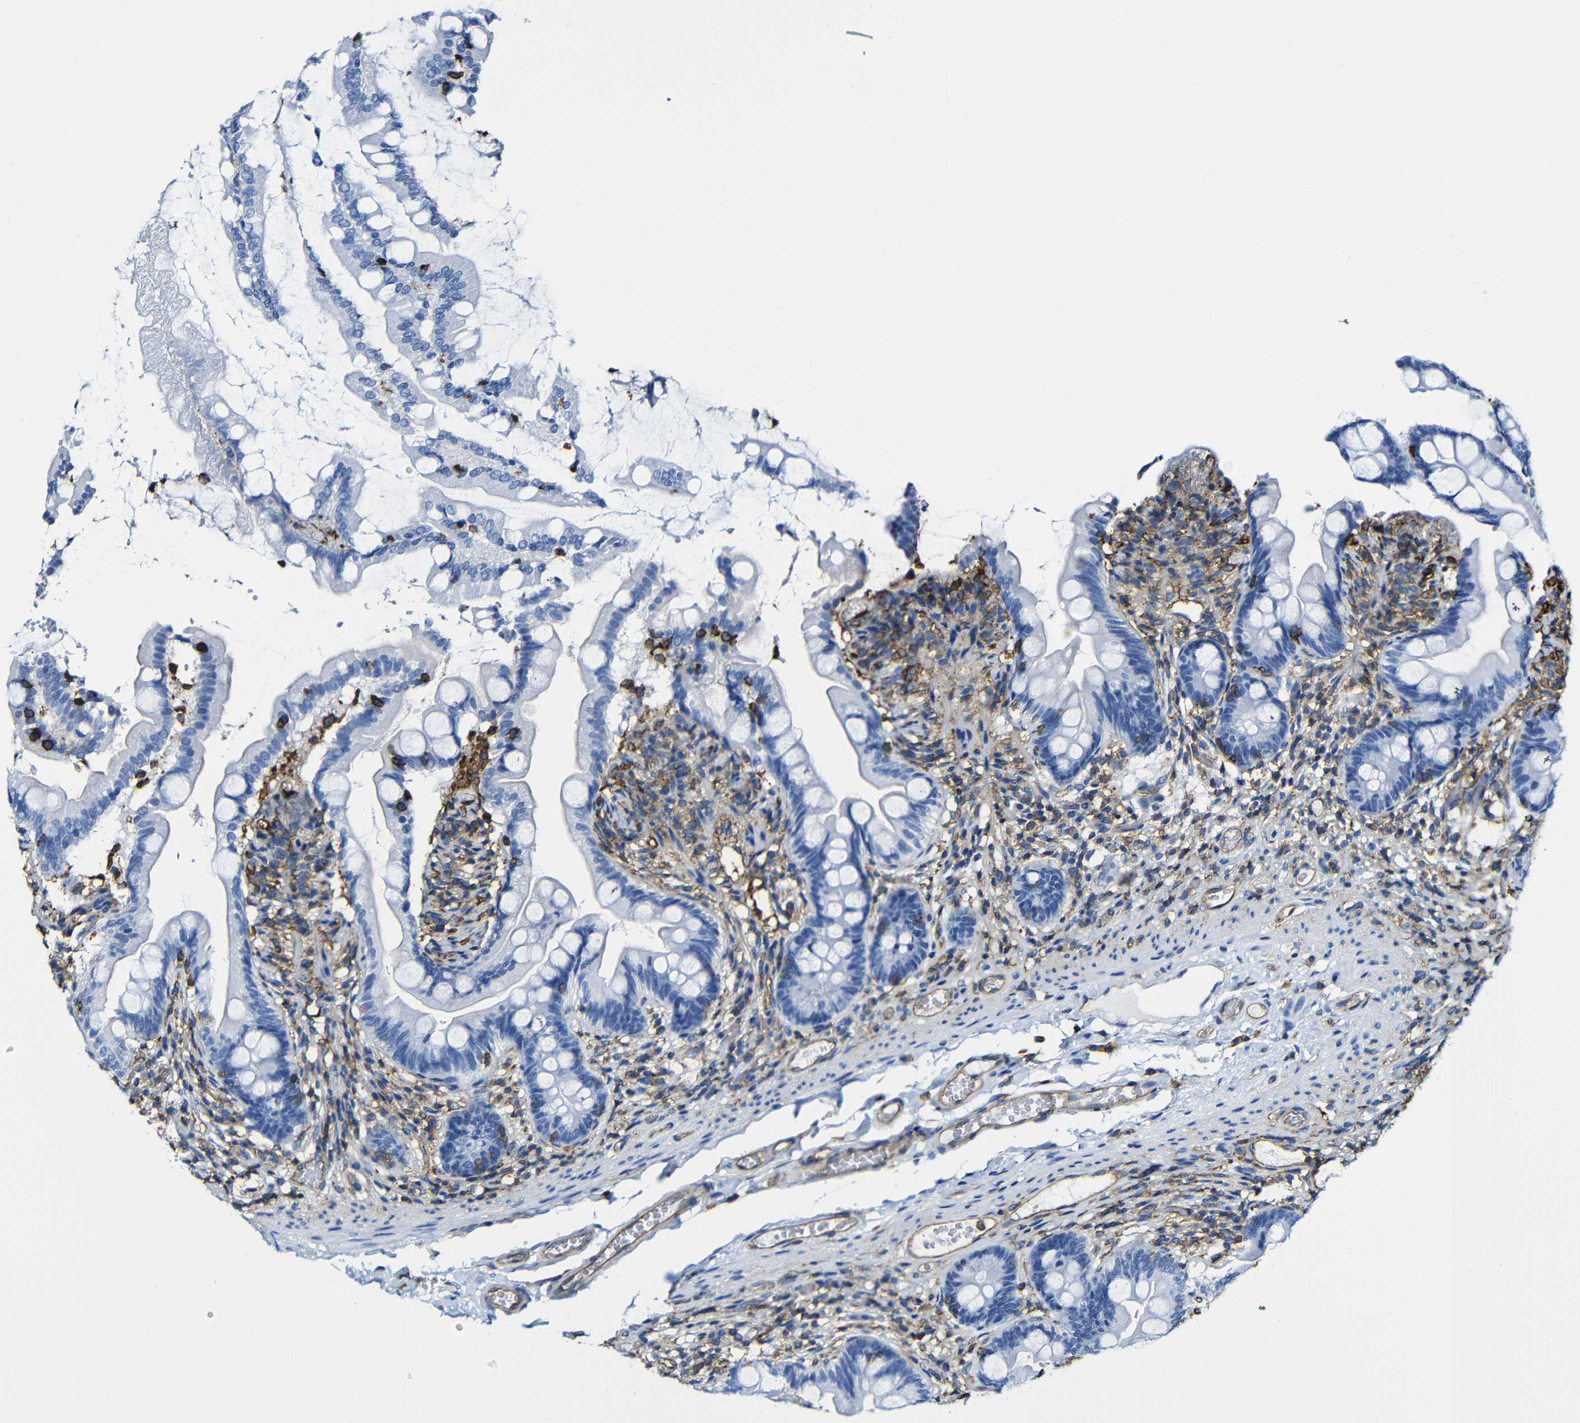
{"staining": {"intensity": "negative", "quantity": "none", "location": "none"}, "tissue": "small intestine", "cell_type": "Glandular cells", "image_type": "normal", "snomed": [{"axis": "morphology", "description": "Normal tissue, NOS"}, {"axis": "topography", "description": "Small intestine"}], "caption": "DAB (3,3'-diaminobenzidine) immunohistochemical staining of benign small intestine reveals no significant positivity in glandular cells.", "gene": "MSN", "patient": {"sex": "female", "age": 56}}